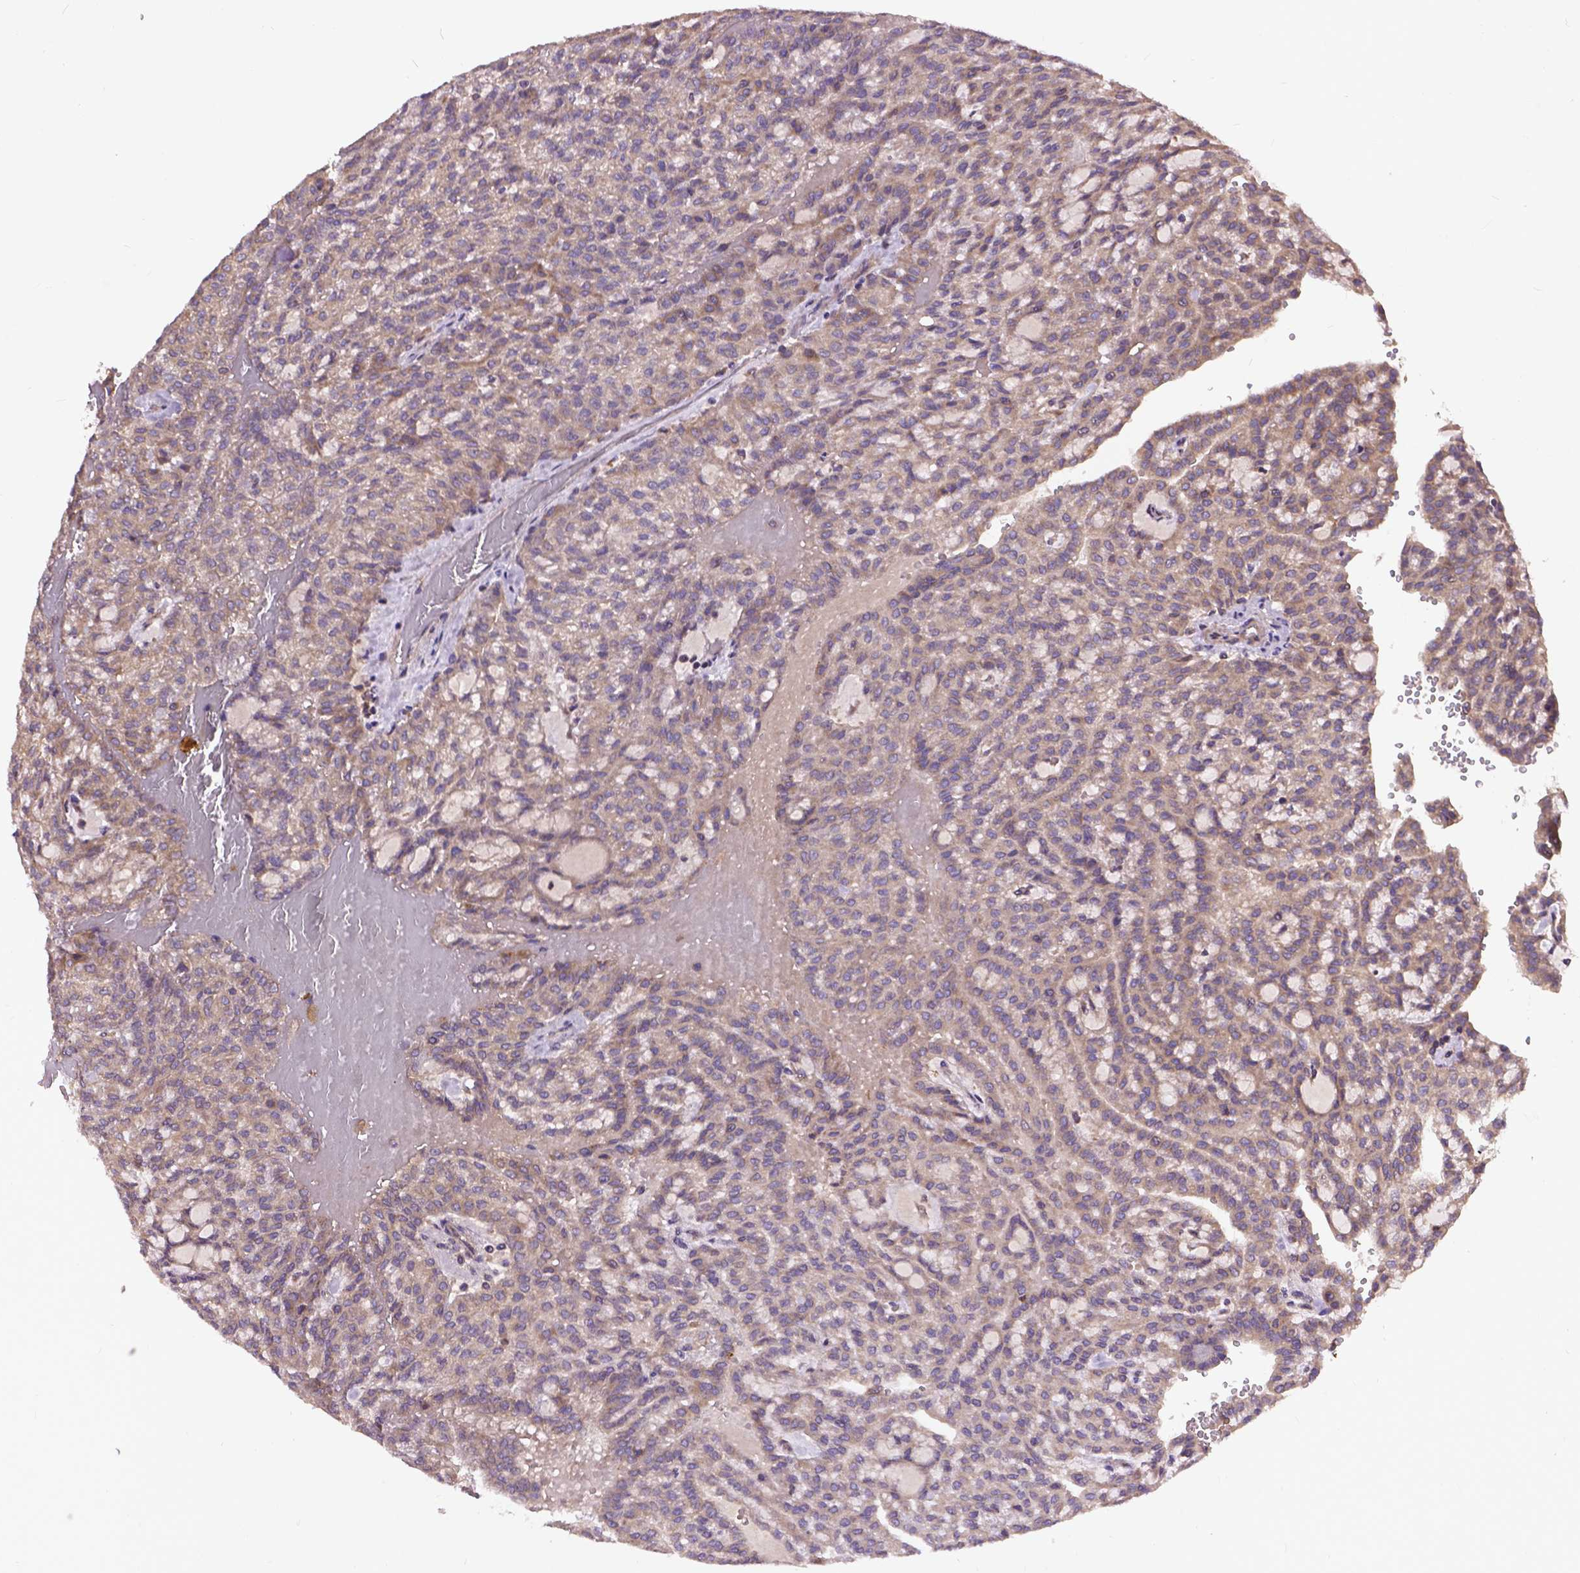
{"staining": {"intensity": "weak", "quantity": ">75%", "location": "cytoplasmic/membranous"}, "tissue": "renal cancer", "cell_type": "Tumor cells", "image_type": "cancer", "snomed": [{"axis": "morphology", "description": "Adenocarcinoma, NOS"}, {"axis": "topography", "description": "Kidney"}], "caption": "Immunohistochemistry image of neoplastic tissue: human renal cancer (adenocarcinoma) stained using immunohistochemistry exhibits low levels of weak protein expression localized specifically in the cytoplasmic/membranous of tumor cells, appearing as a cytoplasmic/membranous brown color.", "gene": "ZNF616", "patient": {"sex": "male", "age": 63}}